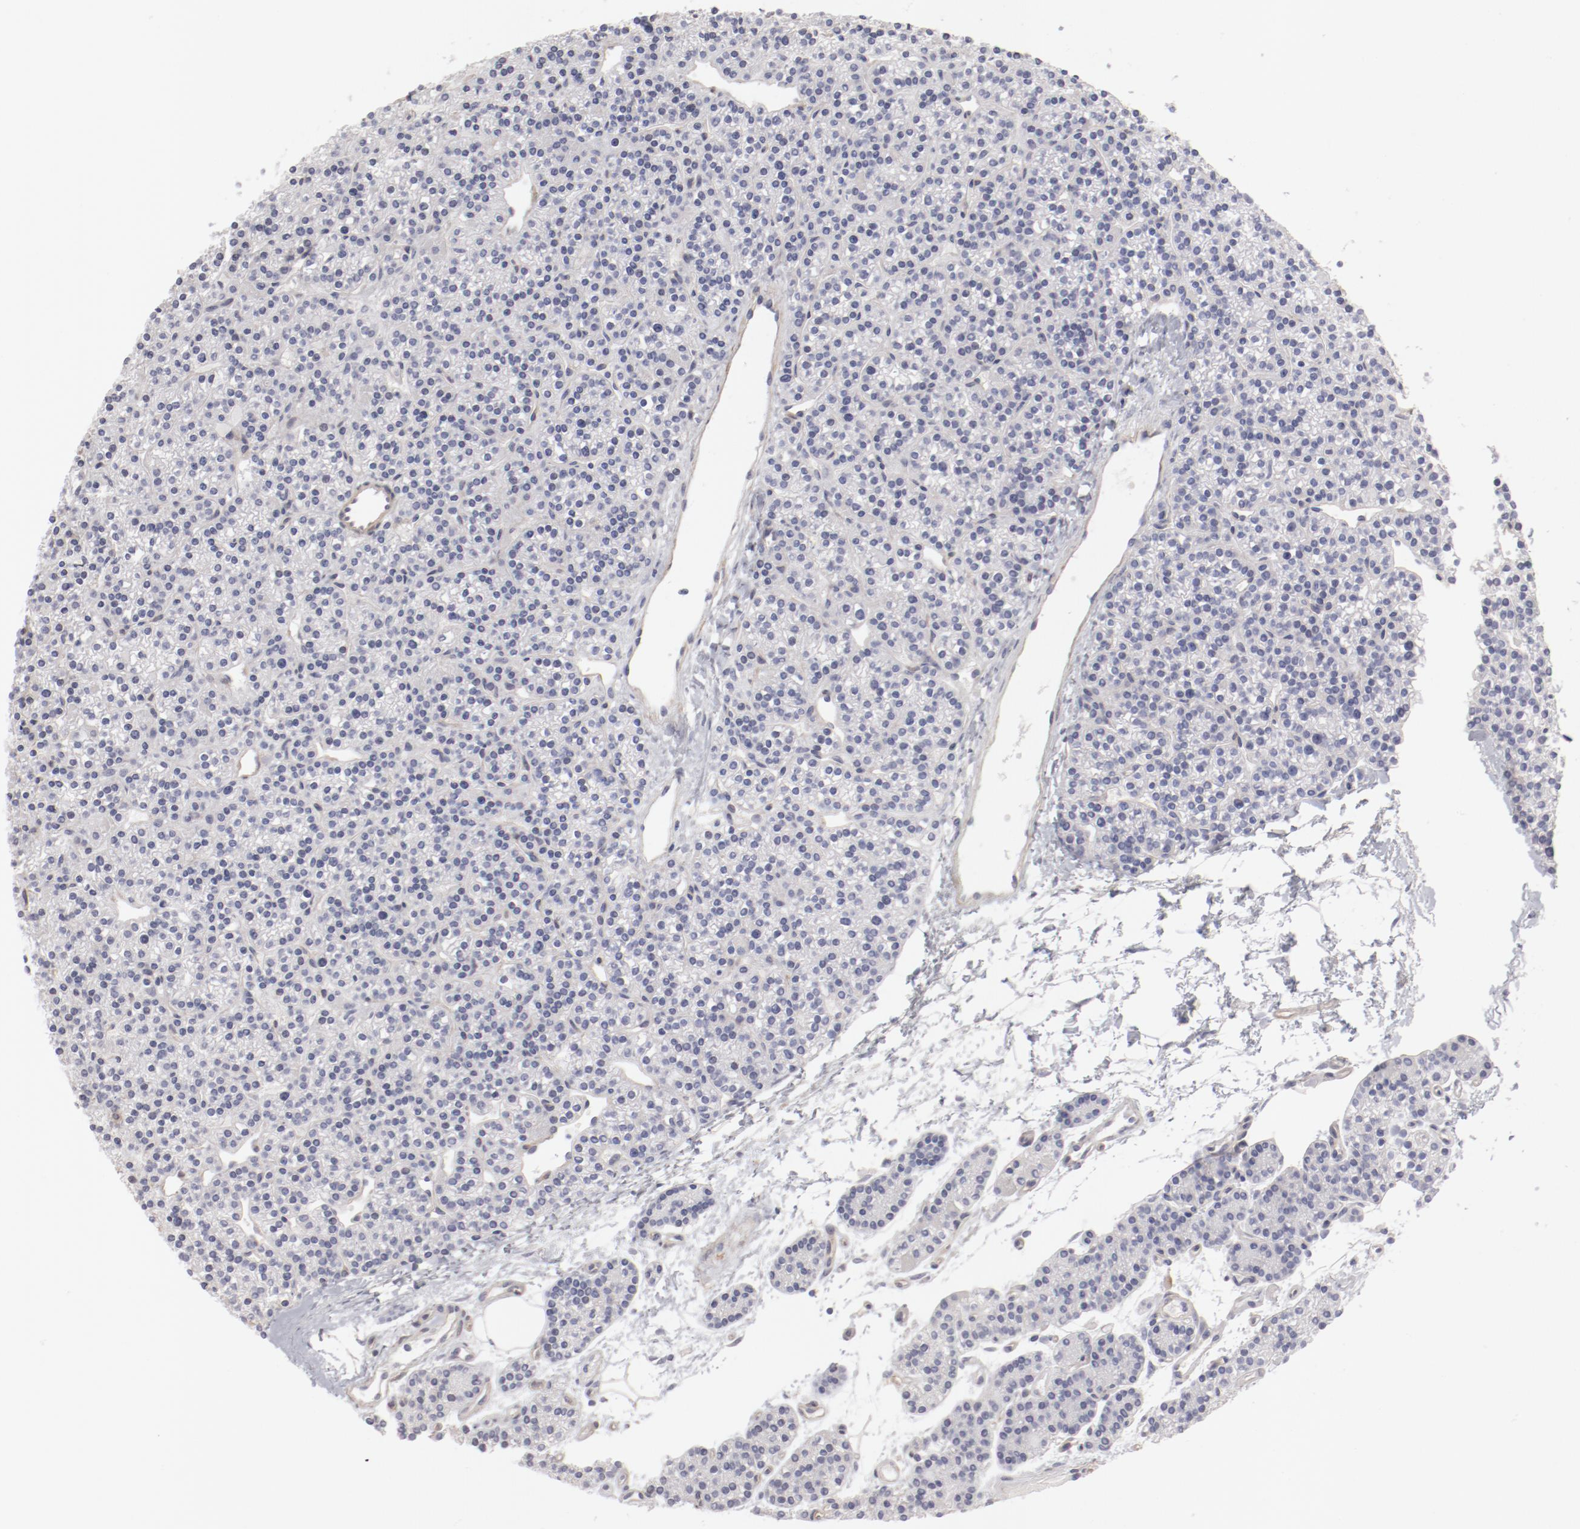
{"staining": {"intensity": "negative", "quantity": "none", "location": "none"}, "tissue": "parathyroid gland", "cell_type": "Glandular cells", "image_type": "normal", "snomed": [{"axis": "morphology", "description": "Normal tissue, NOS"}, {"axis": "topography", "description": "Parathyroid gland"}], "caption": "This is an immunohistochemistry photomicrograph of benign human parathyroid gland. There is no expression in glandular cells.", "gene": "LAX1", "patient": {"sex": "female", "age": 50}}